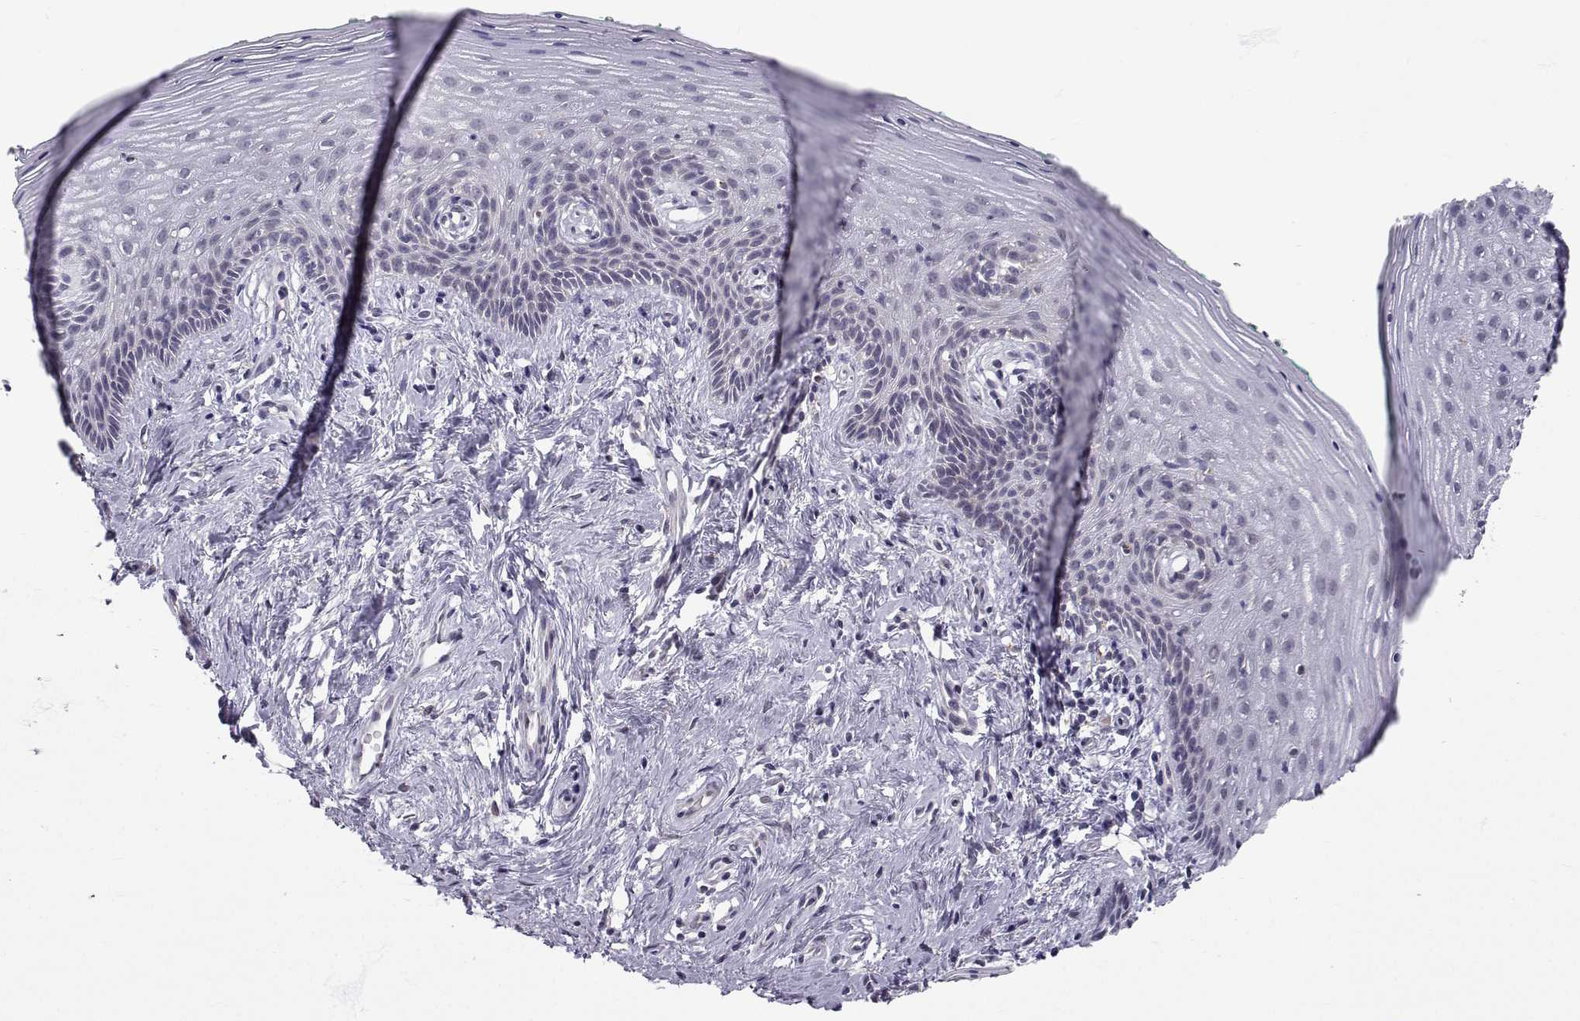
{"staining": {"intensity": "negative", "quantity": "none", "location": "none"}, "tissue": "vagina", "cell_type": "Squamous epithelial cells", "image_type": "normal", "snomed": [{"axis": "morphology", "description": "Normal tissue, NOS"}, {"axis": "topography", "description": "Vagina"}], "caption": "High magnification brightfield microscopy of normal vagina stained with DAB (3,3'-diaminobenzidine) (brown) and counterstained with hematoxylin (blue): squamous epithelial cells show no significant expression. Nuclei are stained in blue.", "gene": "SLC6A3", "patient": {"sex": "female", "age": 45}}